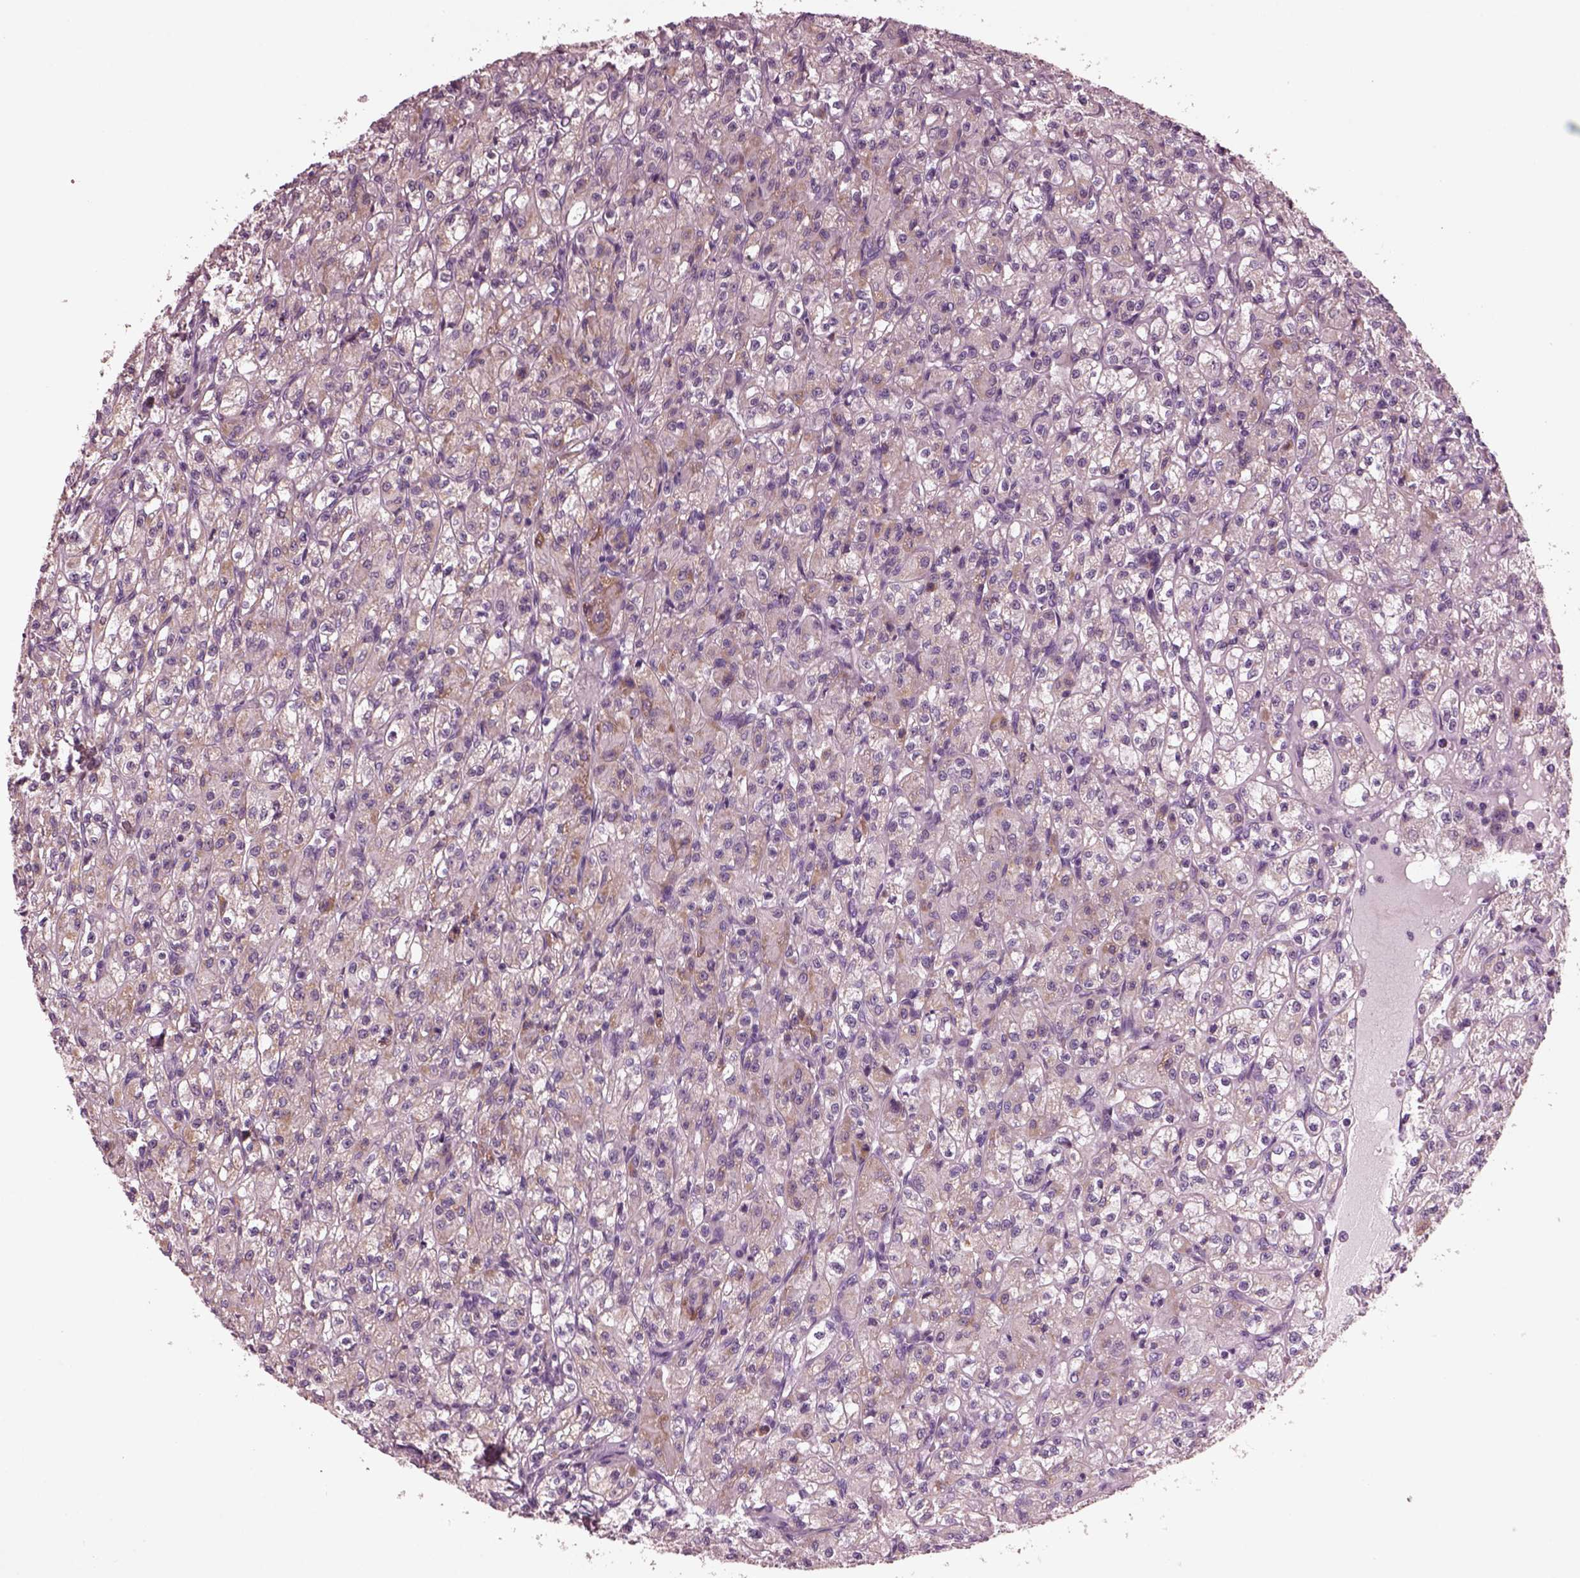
{"staining": {"intensity": "weak", "quantity": "25%-75%", "location": "cytoplasmic/membranous"}, "tissue": "renal cancer", "cell_type": "Tumor cells", "image_type": "cancer", "snomed": [{"axis": "morphology", "description": "Adenocarcinoma, NOS"}, {"axis": "topography", "description": "Kidney"}], "caption": "Immunohistochemistry of renal cancer shows low levels of weak cytoplasmic/membranous expression in about 25%-75% of tumor cells.", "gene": "AP4M1", "patient": {"sex": "female", "age": 70}}